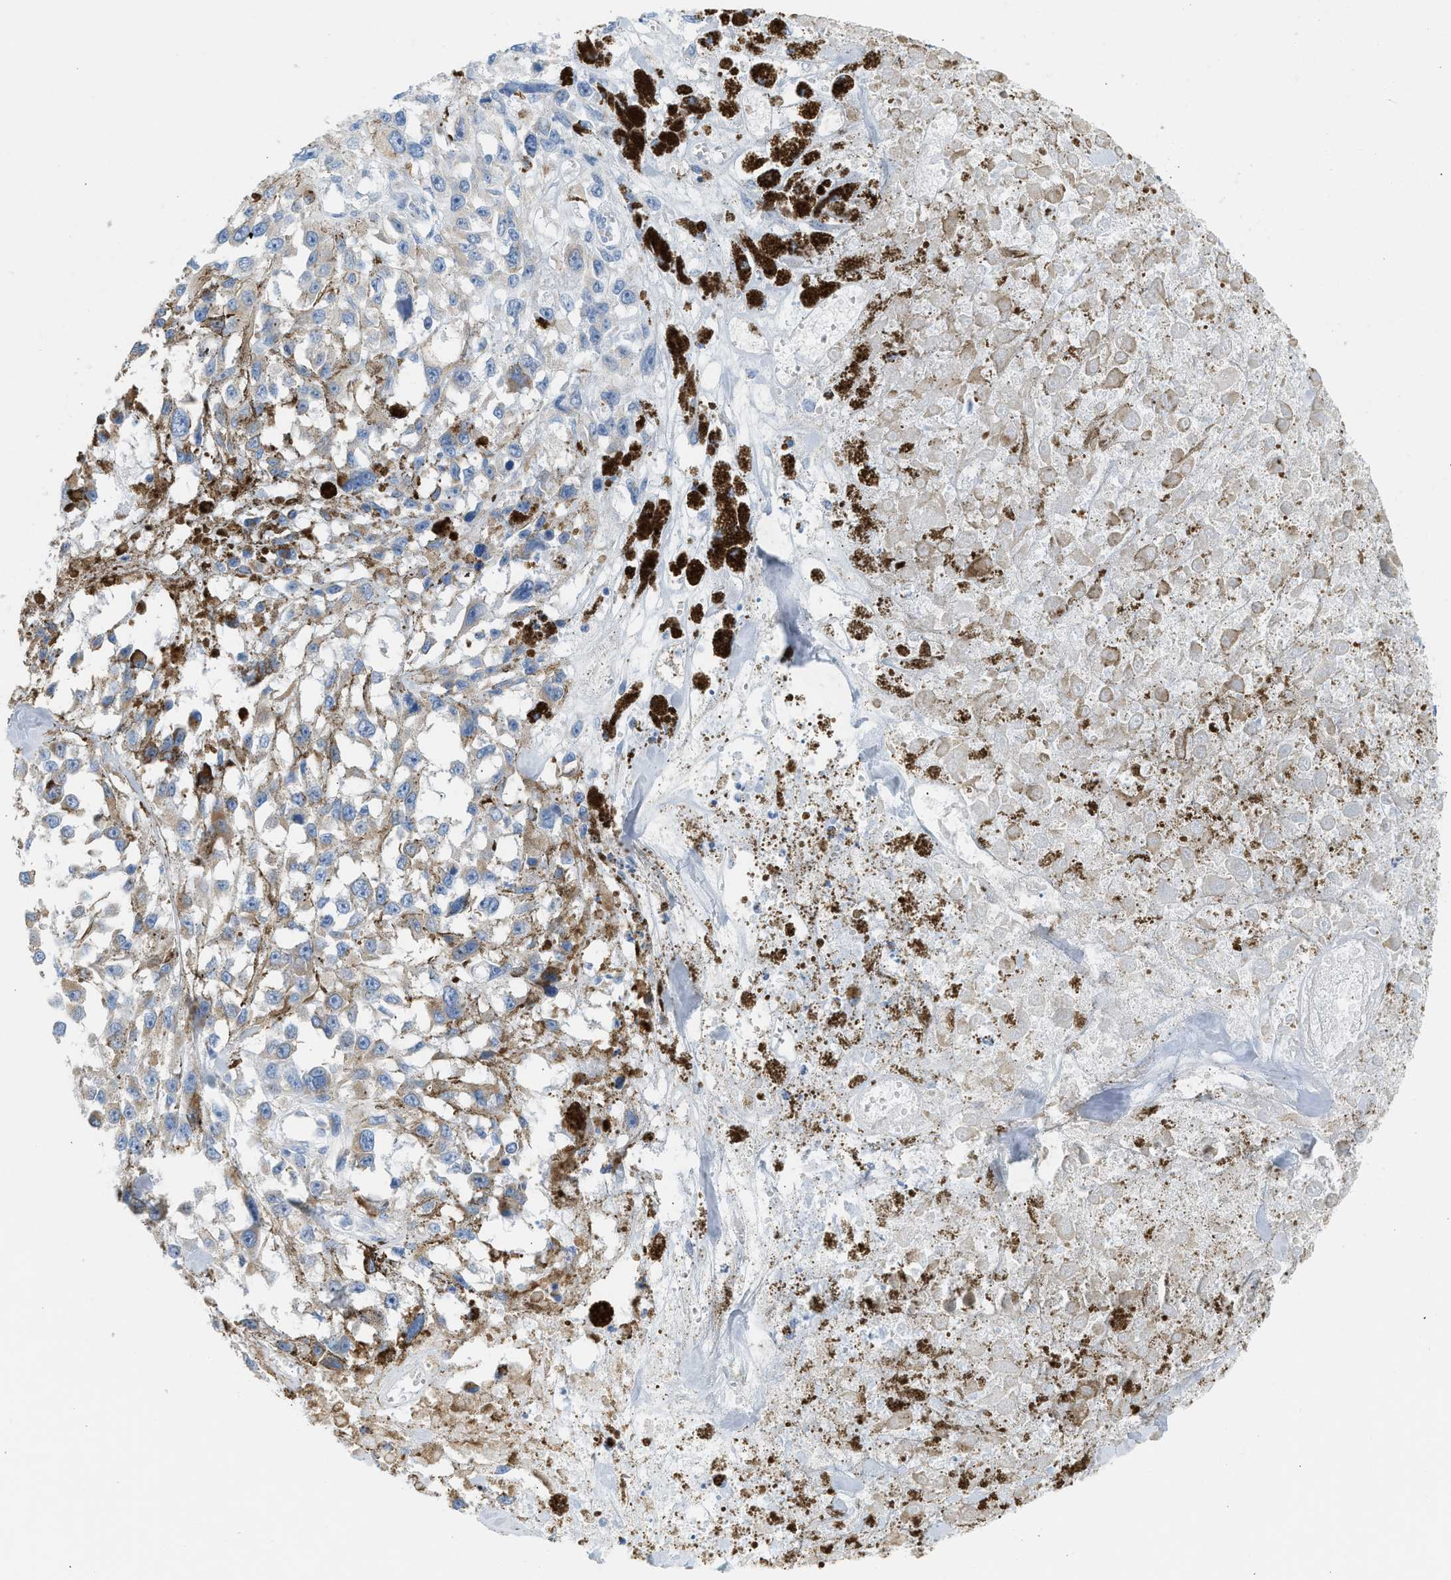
{"staining": {"intensity": "weak", "quantity": "<25%", "location": "cytoplasmic/membranous"}, "tissue": "melanoma", "cell_type": "Tumor cells", "image_type": "cancer", "snomed": [{"axis": "morphology", "description": "Malignant melanoma, Metastatic site"}, {"axis": "topography", "description": "Lymph node"}], "caption": "Tumor cells show no significant positivity in malignant melanoma (metastatic site).", "gene": "NDUFS8", "patient": {"sex": "male", "age": 59}}